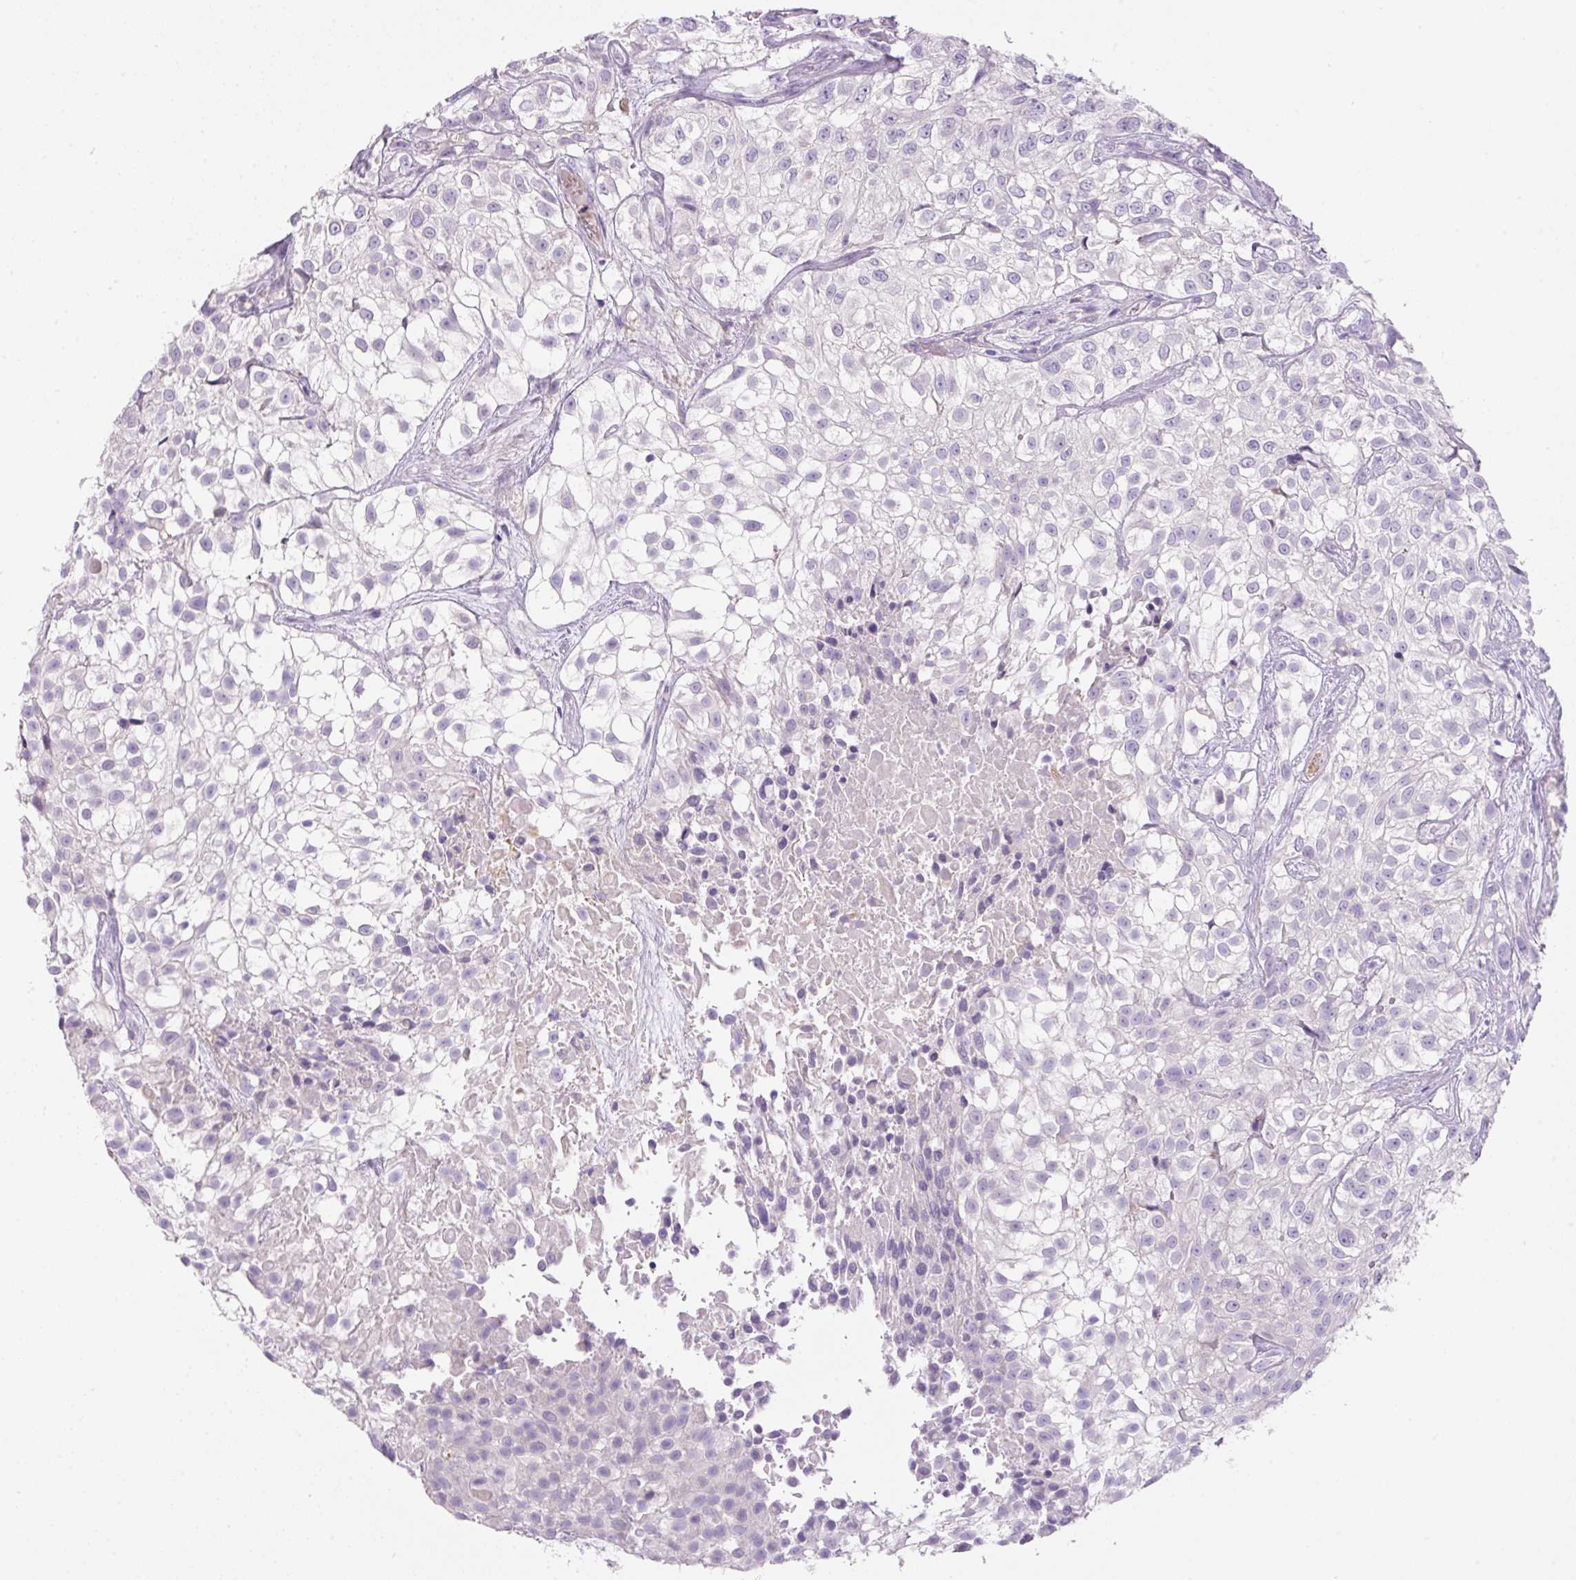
{"staining": {"intensity": "negative", "quantity": "none", "location": "none"}, "tissue": "urothelial cancer", "cell_type": "Tumor cells", "image_type": "cancer", "snomed": [{"axis": "morphology", "description": "Urothelial carcinoma, High grade"}, {"axis": "topography", "description": "Urinary bladder"}], "caption": "Protein analysis of urothelial cancer demonstrates no significant positivity in tumor cells.", "gene": "TDRD15", "patient": {"sex": "male", "age": 56}}